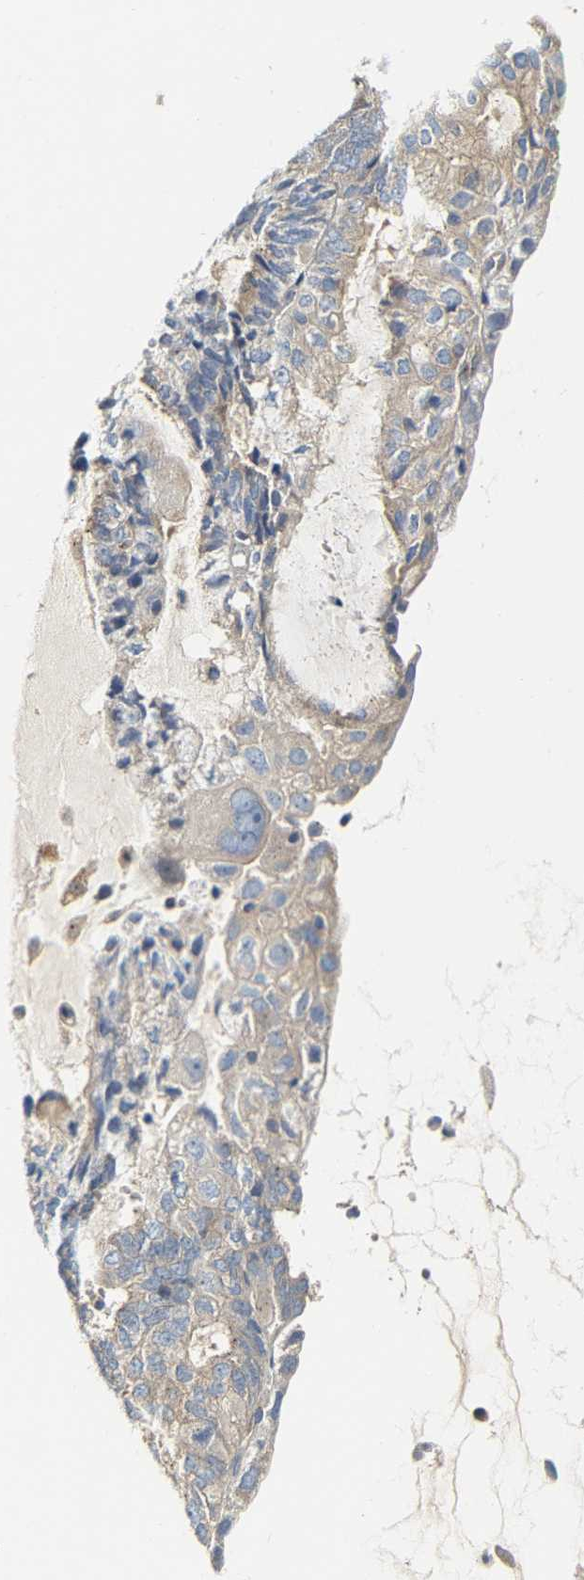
{"staining": {"intensity": "moderate", "quantity": "25%-75%", "location": "cytoplasmic/membranous"}, "tissue": "endometrial cancer", "cell_type": "Tumor cells", "image_type": "cancer", "snomed": [{"axis": "morphology", "description": "Adenocarcinoma, NOS"}, {"axis": "topography", "description": "Endometrium"}], "caption": "Immunohistochemistry (DAB) staining of human endometrial cancer demonstrates moderate cytoplasmic/membranous protein expression in approximately 25%-75% of tumor cells.", "gene": "PCNT", "patient": {"sex": "female", "age": 81}}